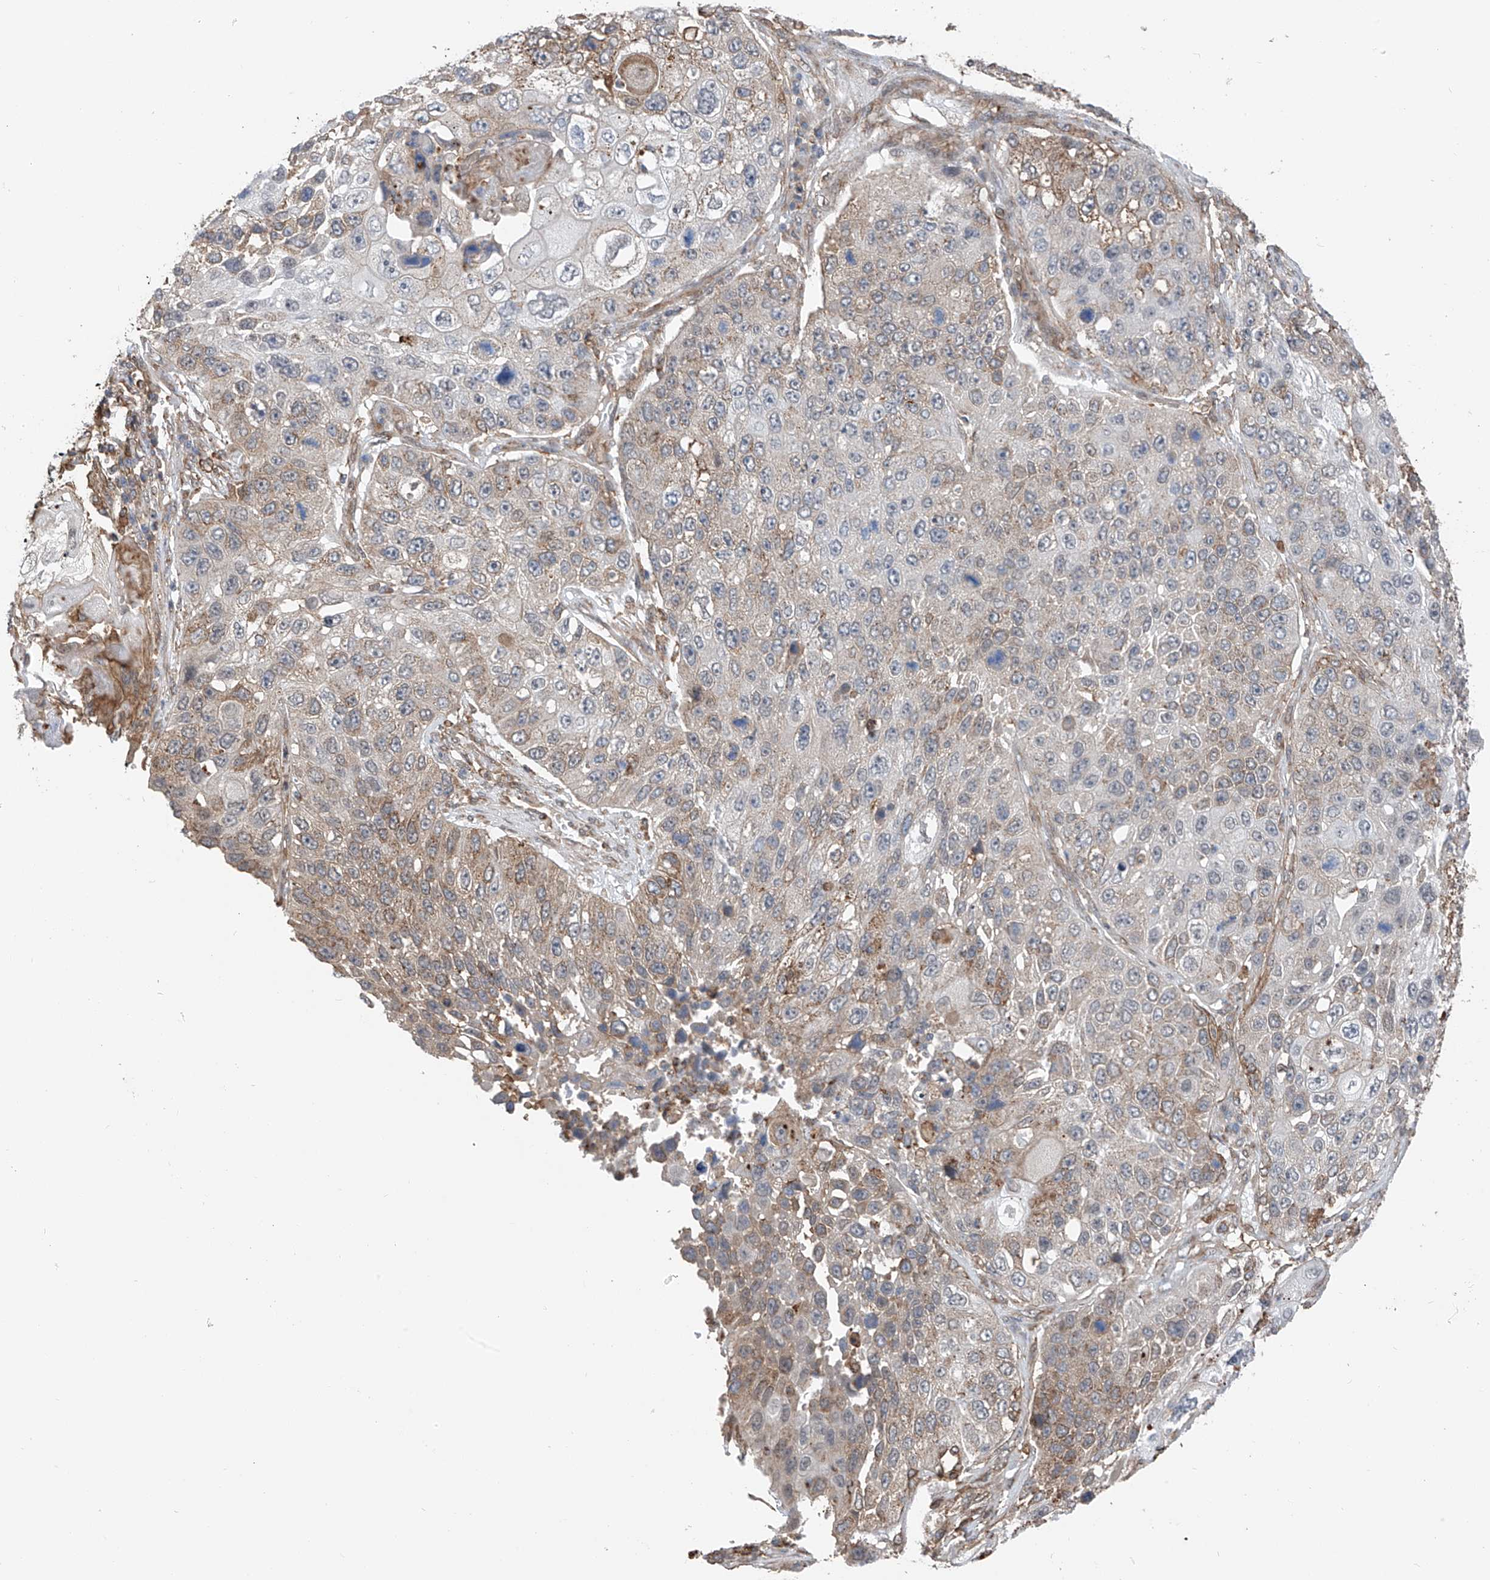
{"staining": {"intensity": "weak", "quantity": "25%-75%", "location": "cytoplasmic/membranous"}, "tissue": "lung cancer", "cell_type": "Tumor cells", "image_type": "cancer", "snomed": [{"axis": "morphology", "description": "Squamous cell carcinoma, NOS"}, {"axis": "topography", "description": "Lung"}], "caption": "A brown stain labels weak cytoplasmic/membranous staining of a protein in human lung cancer (squamous cell carcinoma) tumor cells.", "gene": "ZNF189", "patient": {"sex": "male", "age": 61}}